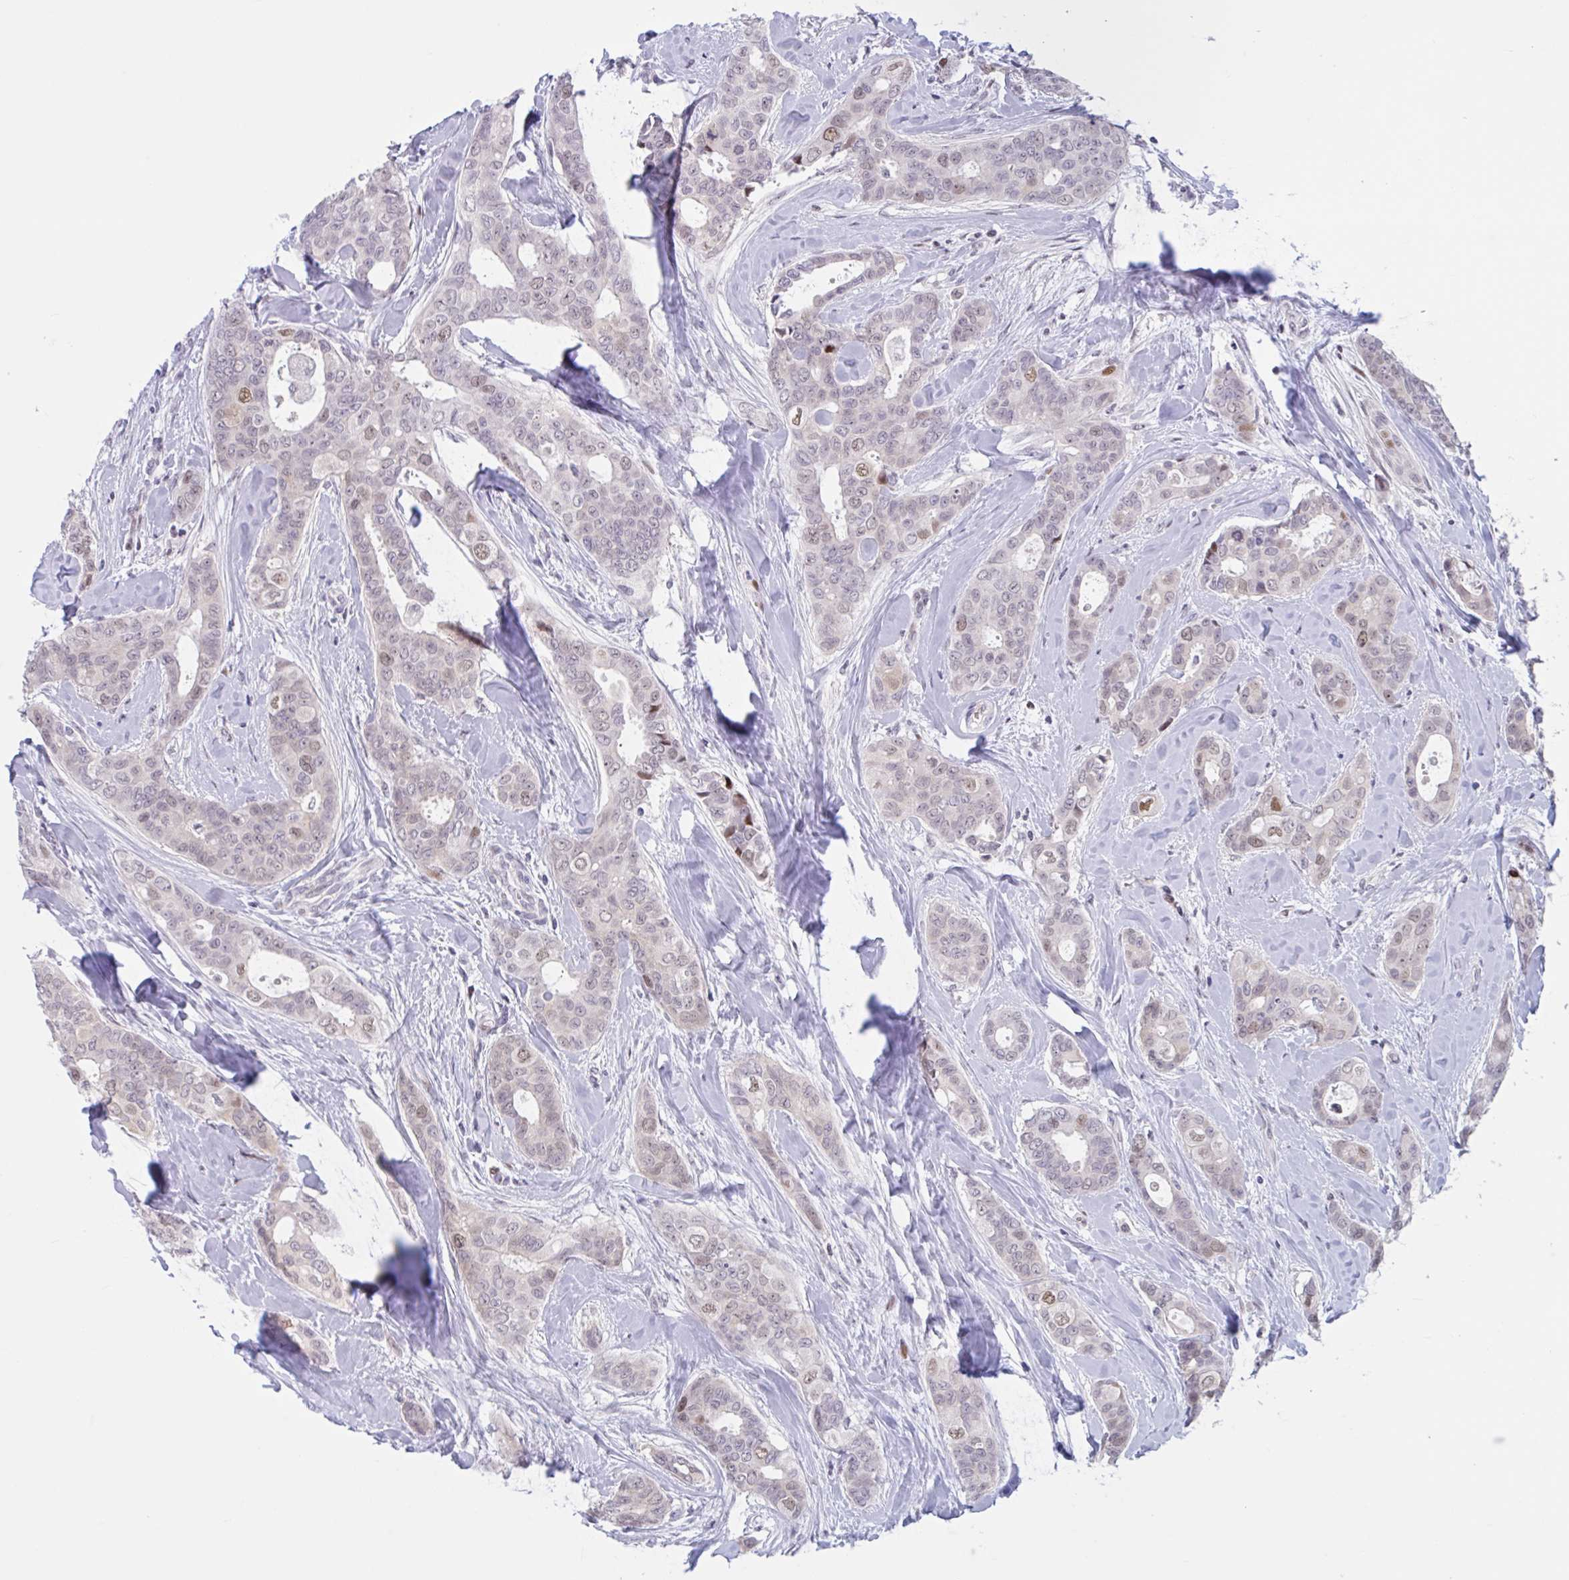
{"staining": {"intensity": "moderate", "quantity": "25%-75%", "location": "nuclear"}, "tissue": "breast cancer", "cell_type": "Tumor cells", "image_type": "cancer", "snomed": [{"axis": "morphology", "description": "Duct carcinoma"}, {"axis": "topography", "description": "Breast"}], "caption": "The histopathology image exhibits a brown stain indicating the presence of a protein in the nuclear of tumor cells in breast cancer (intraductal carcinoma).", "gene": "RBL1", "patient": {"sex": "female", "age": 45}}